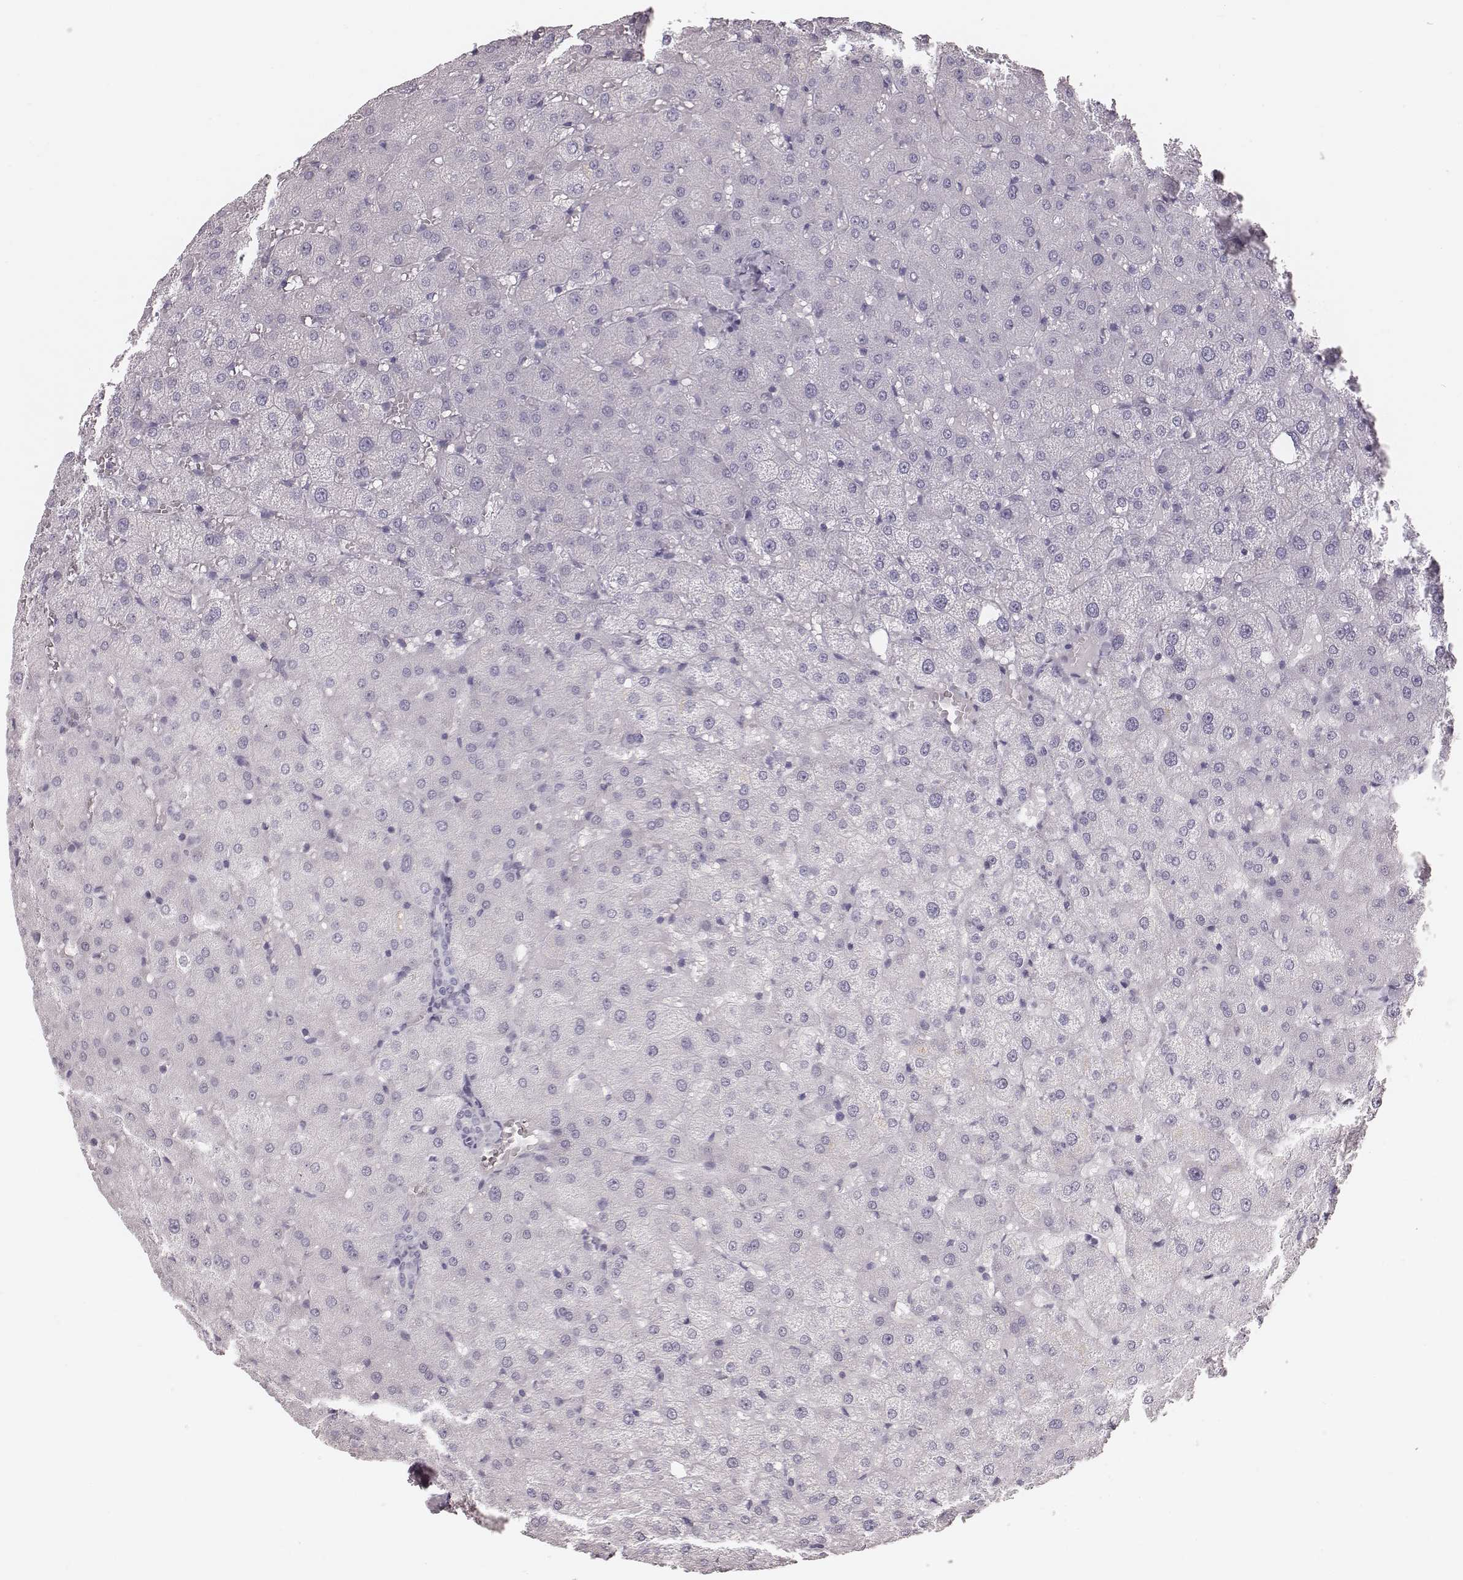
{"staining": {"intensity": "negative", "quantity": "none", "location": "none"}, "tissue": "liver", "cell_type": "Cholangiocytes", "image_type": "normal", "snomed": [{"axis": "morphology", "description": "Normal tissue, NOS"}, {"axis": "topography", "description": "Liver"}], "caption": "This histopathology image is of unremarkable liver stained with IHC to label a protein in brown with the nuclei are counter-stained blue. There is no positivity in cholangiocytes.", "gene": "SPA17", "patient": {"sex": "female", "age": 50}}